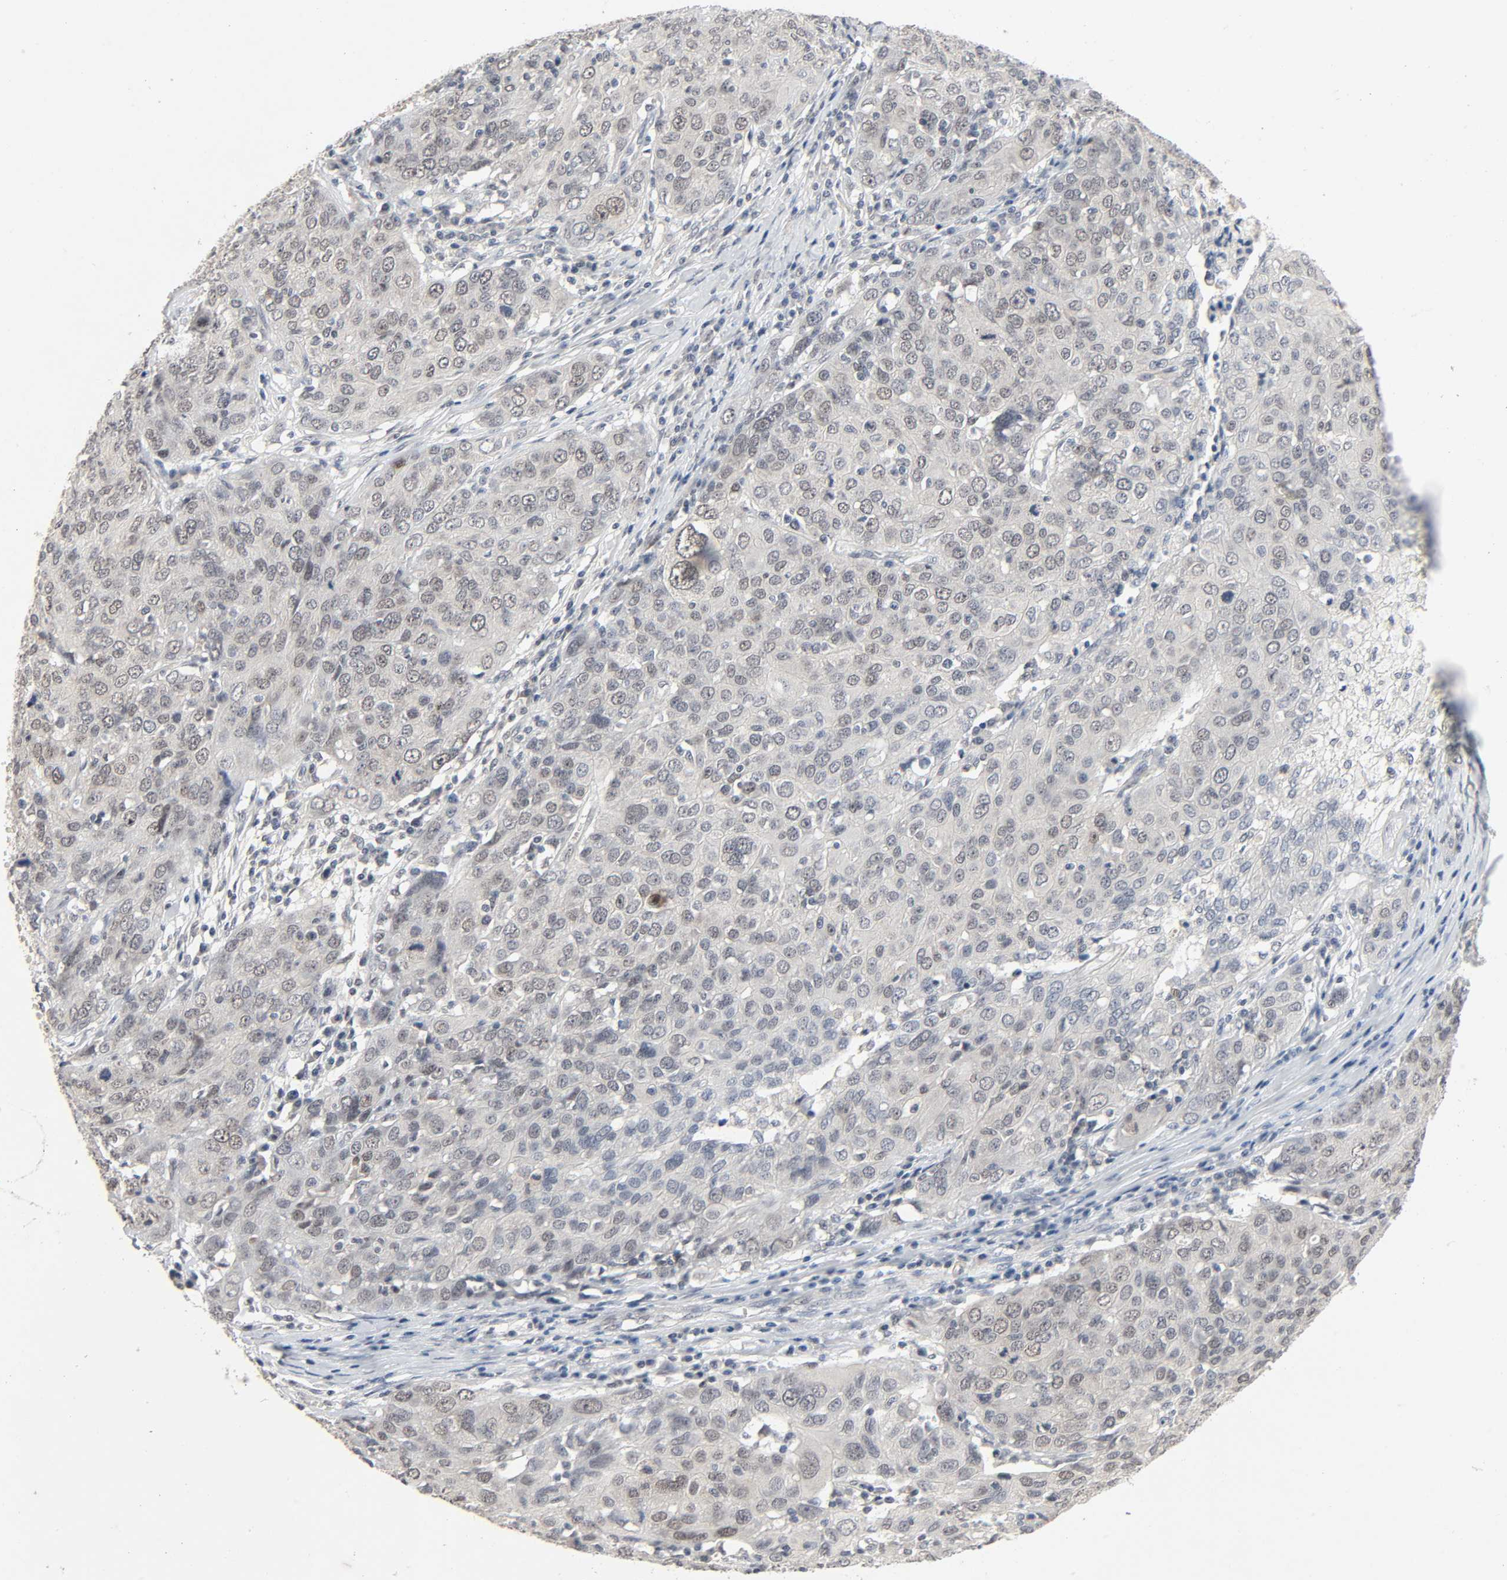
{"staining": {"intensity": "weak", "quantity": "25%-75%", "location": "nuclear"}, "tissue": "ovarian cancer", "cell_type": "Tumor cells", "image_type": "cancer", "snomed": [{"axis": "morphology", "description": "Carcinoma, endometroid"}, {"axis": "topography", "description": "Ovary"}], "caption": "A high-resolution image shows immunohistochemistry staining of ovarian cancer, which demonstrates weak nuclear expression in about 25%-75% of tumor cells. Immunohistochemistry (ihc) stains the protein in brown and the nuclei are stained blue.", "gene": "MAPKAPK5", "patient": {"sex": "female", "age": 50}}